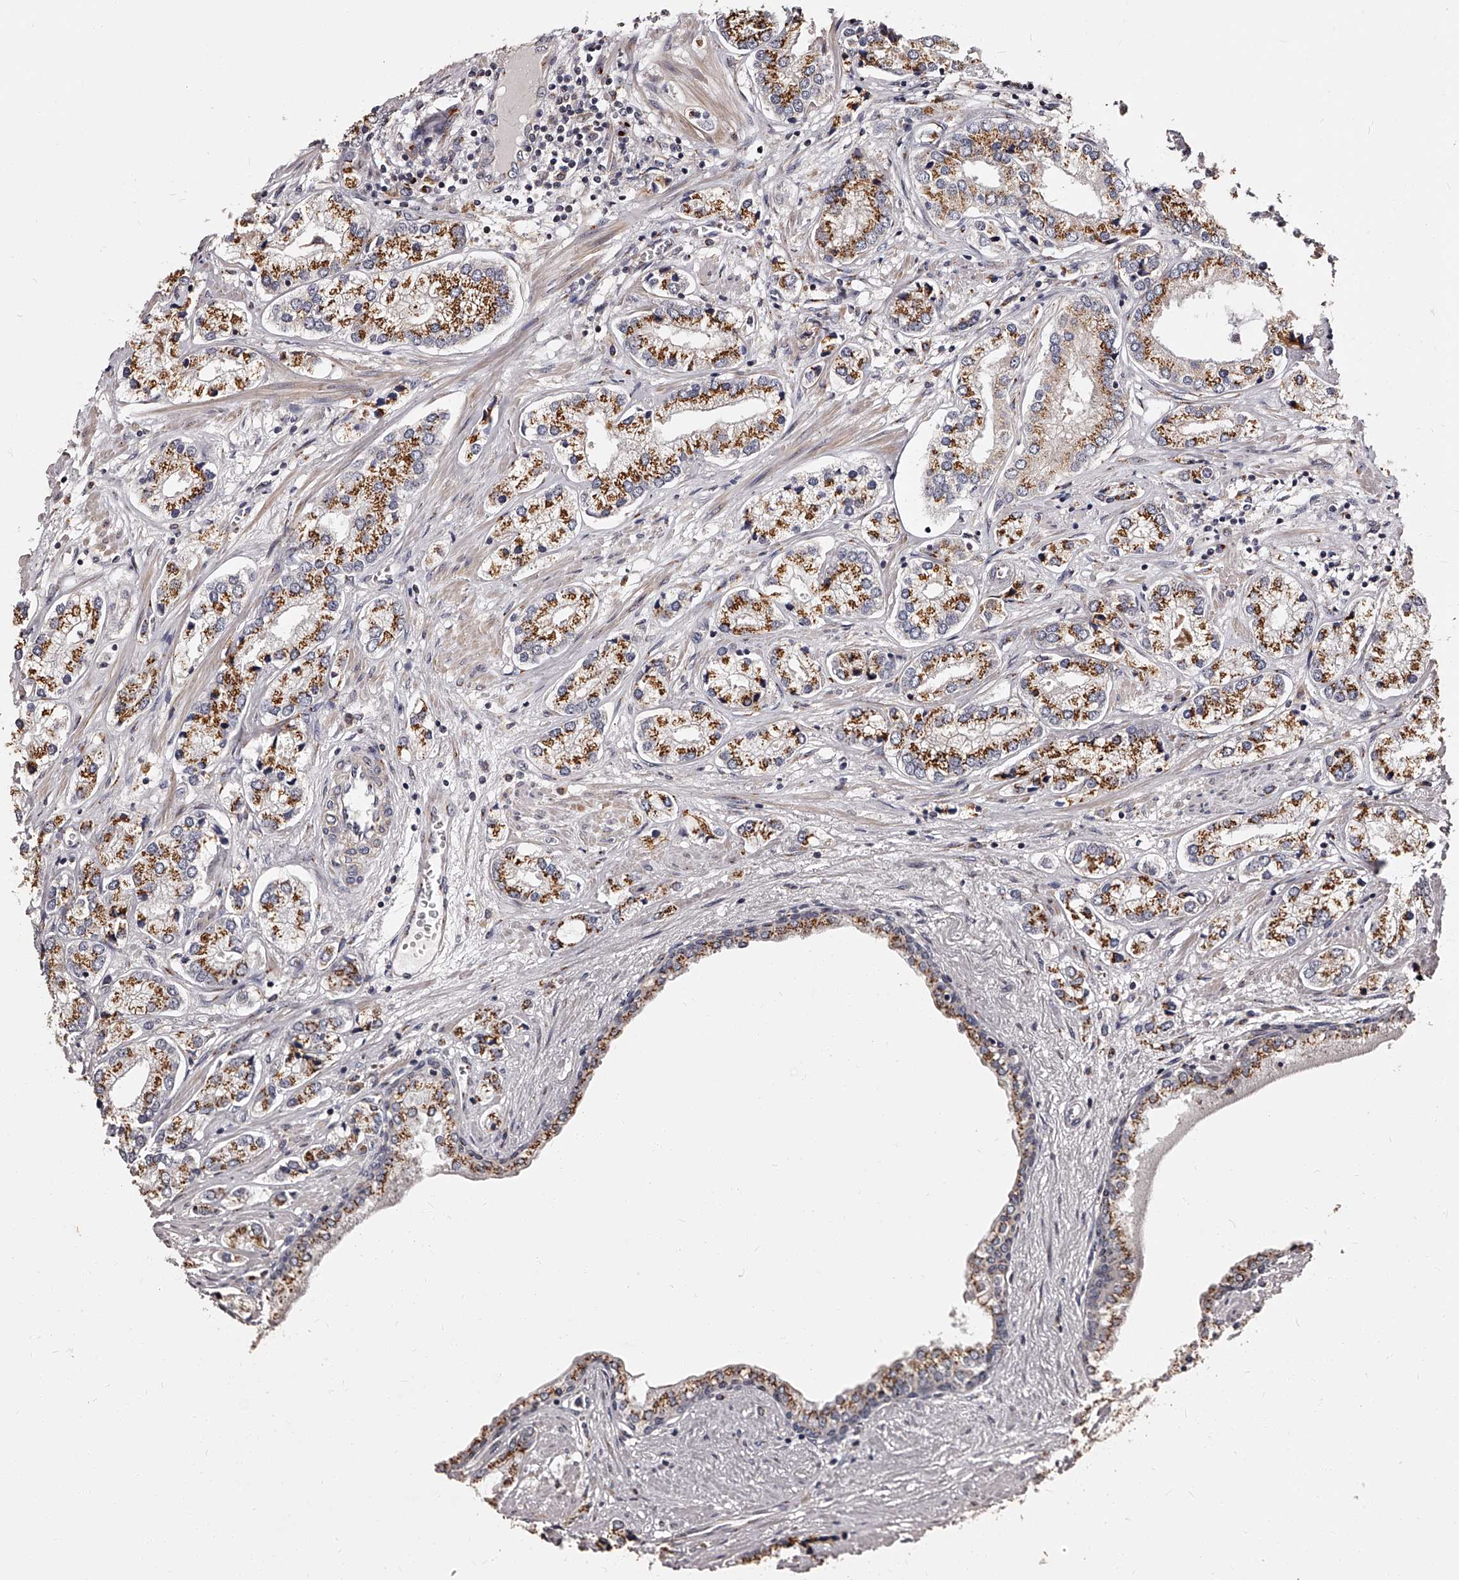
{"staining": {"intensity": "strong", "quantity": "25%-75%", "location": "cytoplasmic/membranous"}, "tissue": "prostate cancer", "cell_type": "Tumor cells", "image_type": "cancer", "snomed": [{"axis": "morphology", "description": "Adenocarcinoma, High grade"}, {"axis": "topography", "description": "Prostate"}], "caption": "Protein expression analysis of human prostate cancer (high-grade adenocarcinoma) reveals strong cytoplasmic/membranous positivity in approximately 25%-75% of tumor cells.", "gene": "RSC1A1", "patient": {"sex": "male", "age": 66}}